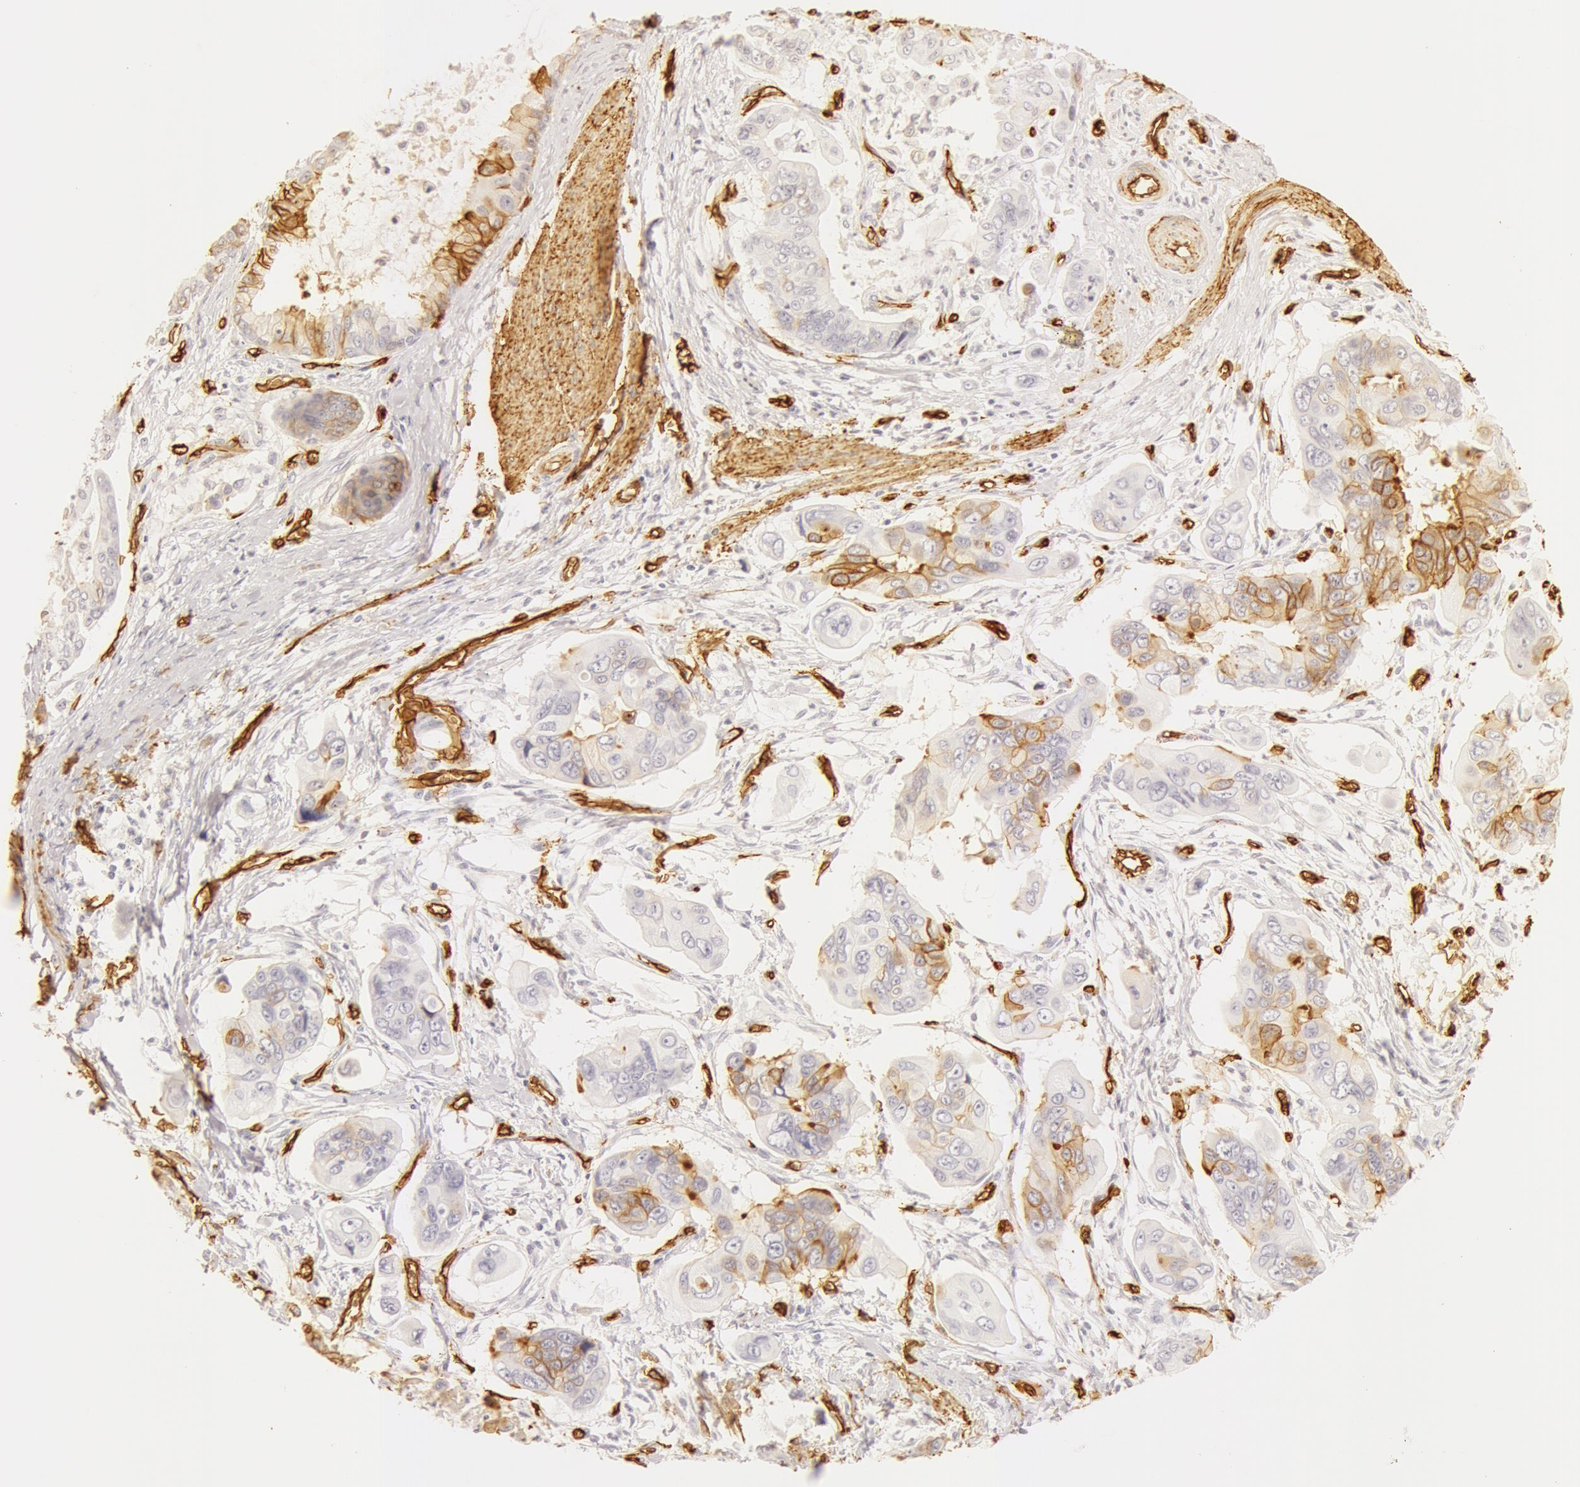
{"staining": {"intensity": "moderate", "quantity": "25%-75%", "location": "cytoplasmic/membranous"}, "tissue": "stomach cancer", "cell_type": "Tumor cells", "image_type": "cancer", "snomed": [{"axis": "morphology", "description": "Adenocarcinoma, NOS"}, {"axis": "topography", "description": "Stomach, upper"}], "caption": "A photomicrograph showing moderate cytoplasmic/membranous staining in about 25%-75% of tumor cells in stomach adenocarcinoma, as visualized by brown immunohistochemical staining.", "gene": "AQP1", "patient": {"sex": "male", "age": 80}}